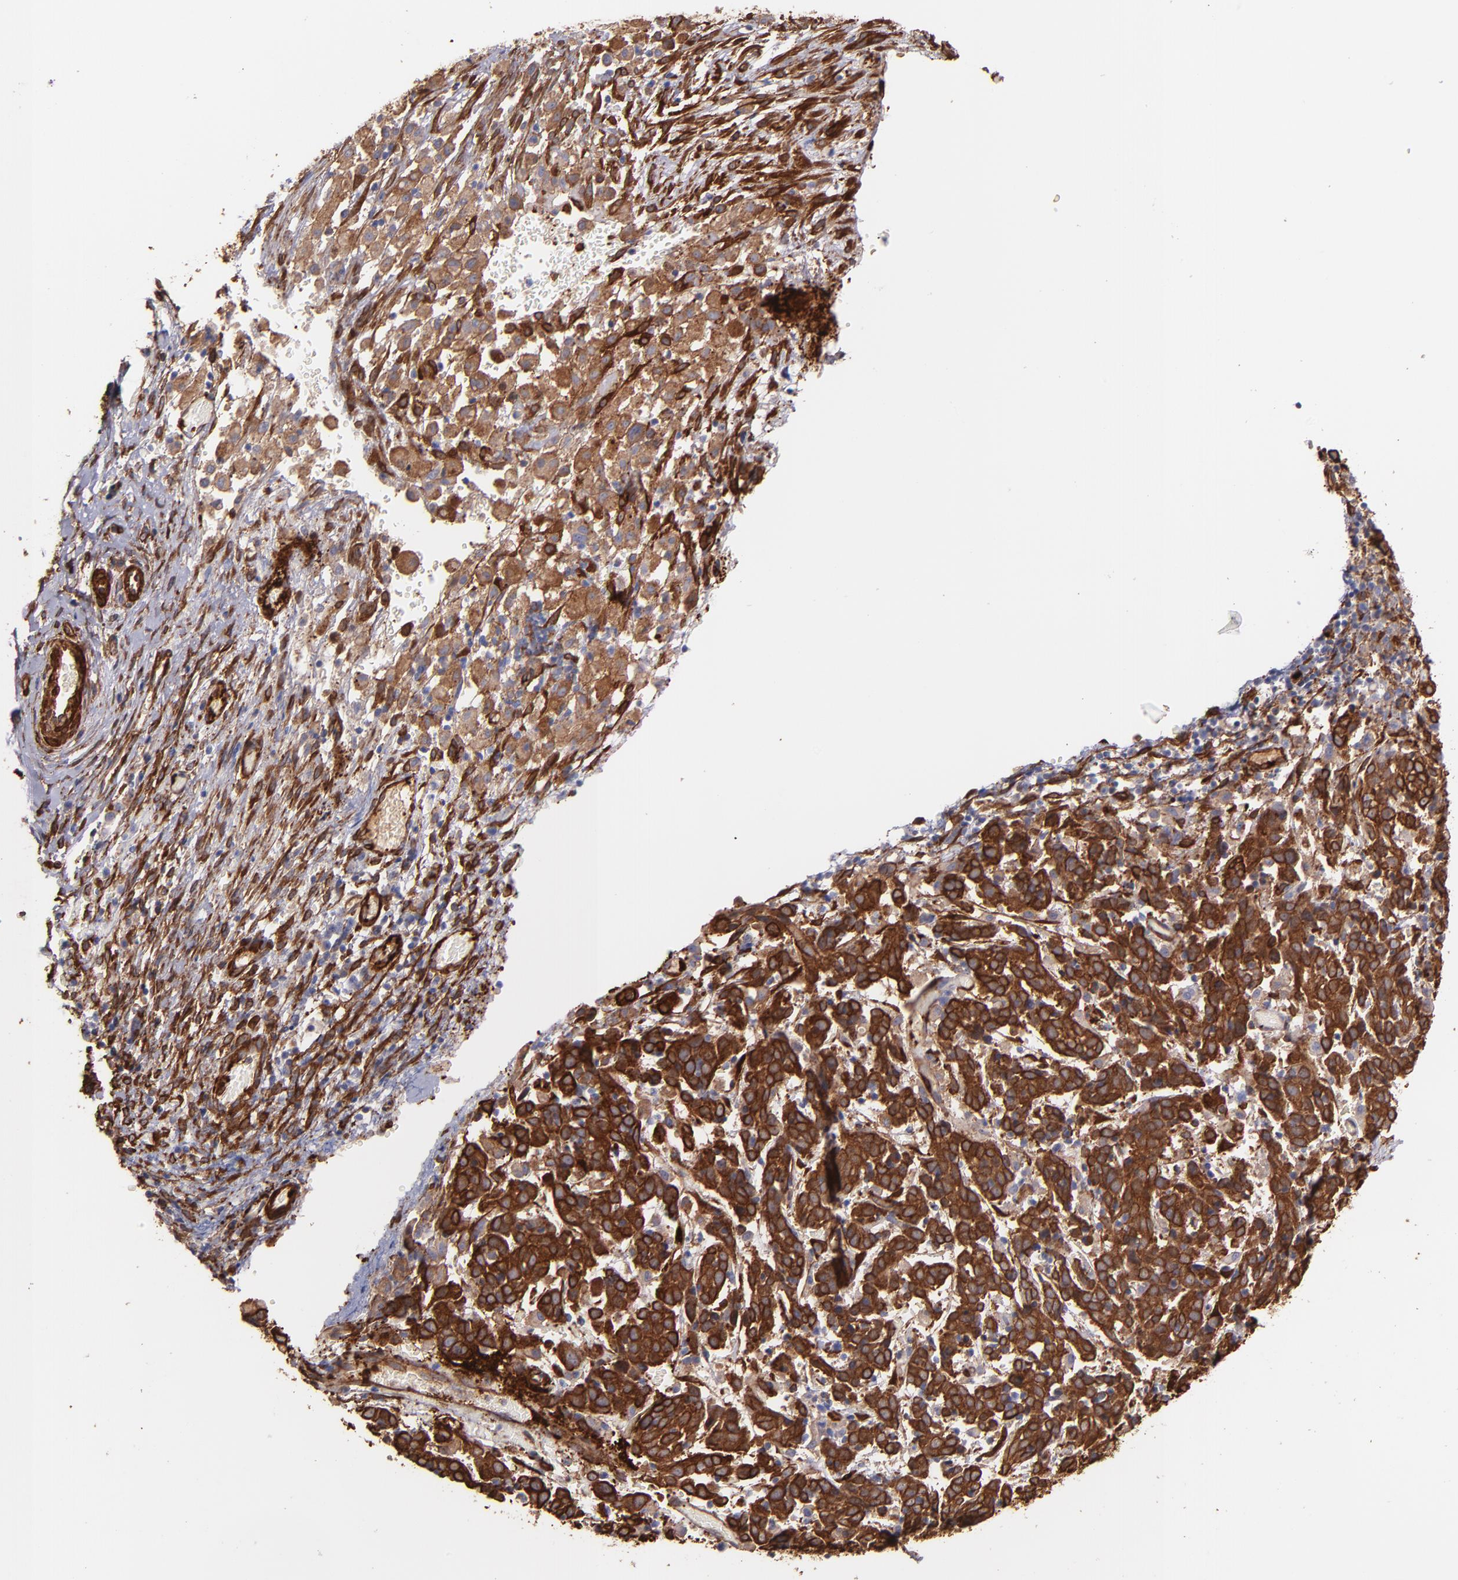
{"staining": {"intensity": "moderate", "quantity": ">75%", "location": "cytoplasmic/membranous"}, "tissue": "cervical cancer", "cell_type": "Tumor cells", "image_type": "cancer", "snomed": [{"axis": "morphology", "description": "Normal tissue, NOS"}, {"axis": "morphology", "description": "Squamous cell carcinoma, NOS"}, {"axis": "topography", "description": "Cervix"}], "caption": "A brown stain labels moderate cytoplasmic/membranous positivity of a protein in squamous cell carcinoma (cervical) tumor cells.", "gene": "VCL", "patient": {"sex": "female", "age": 67}}